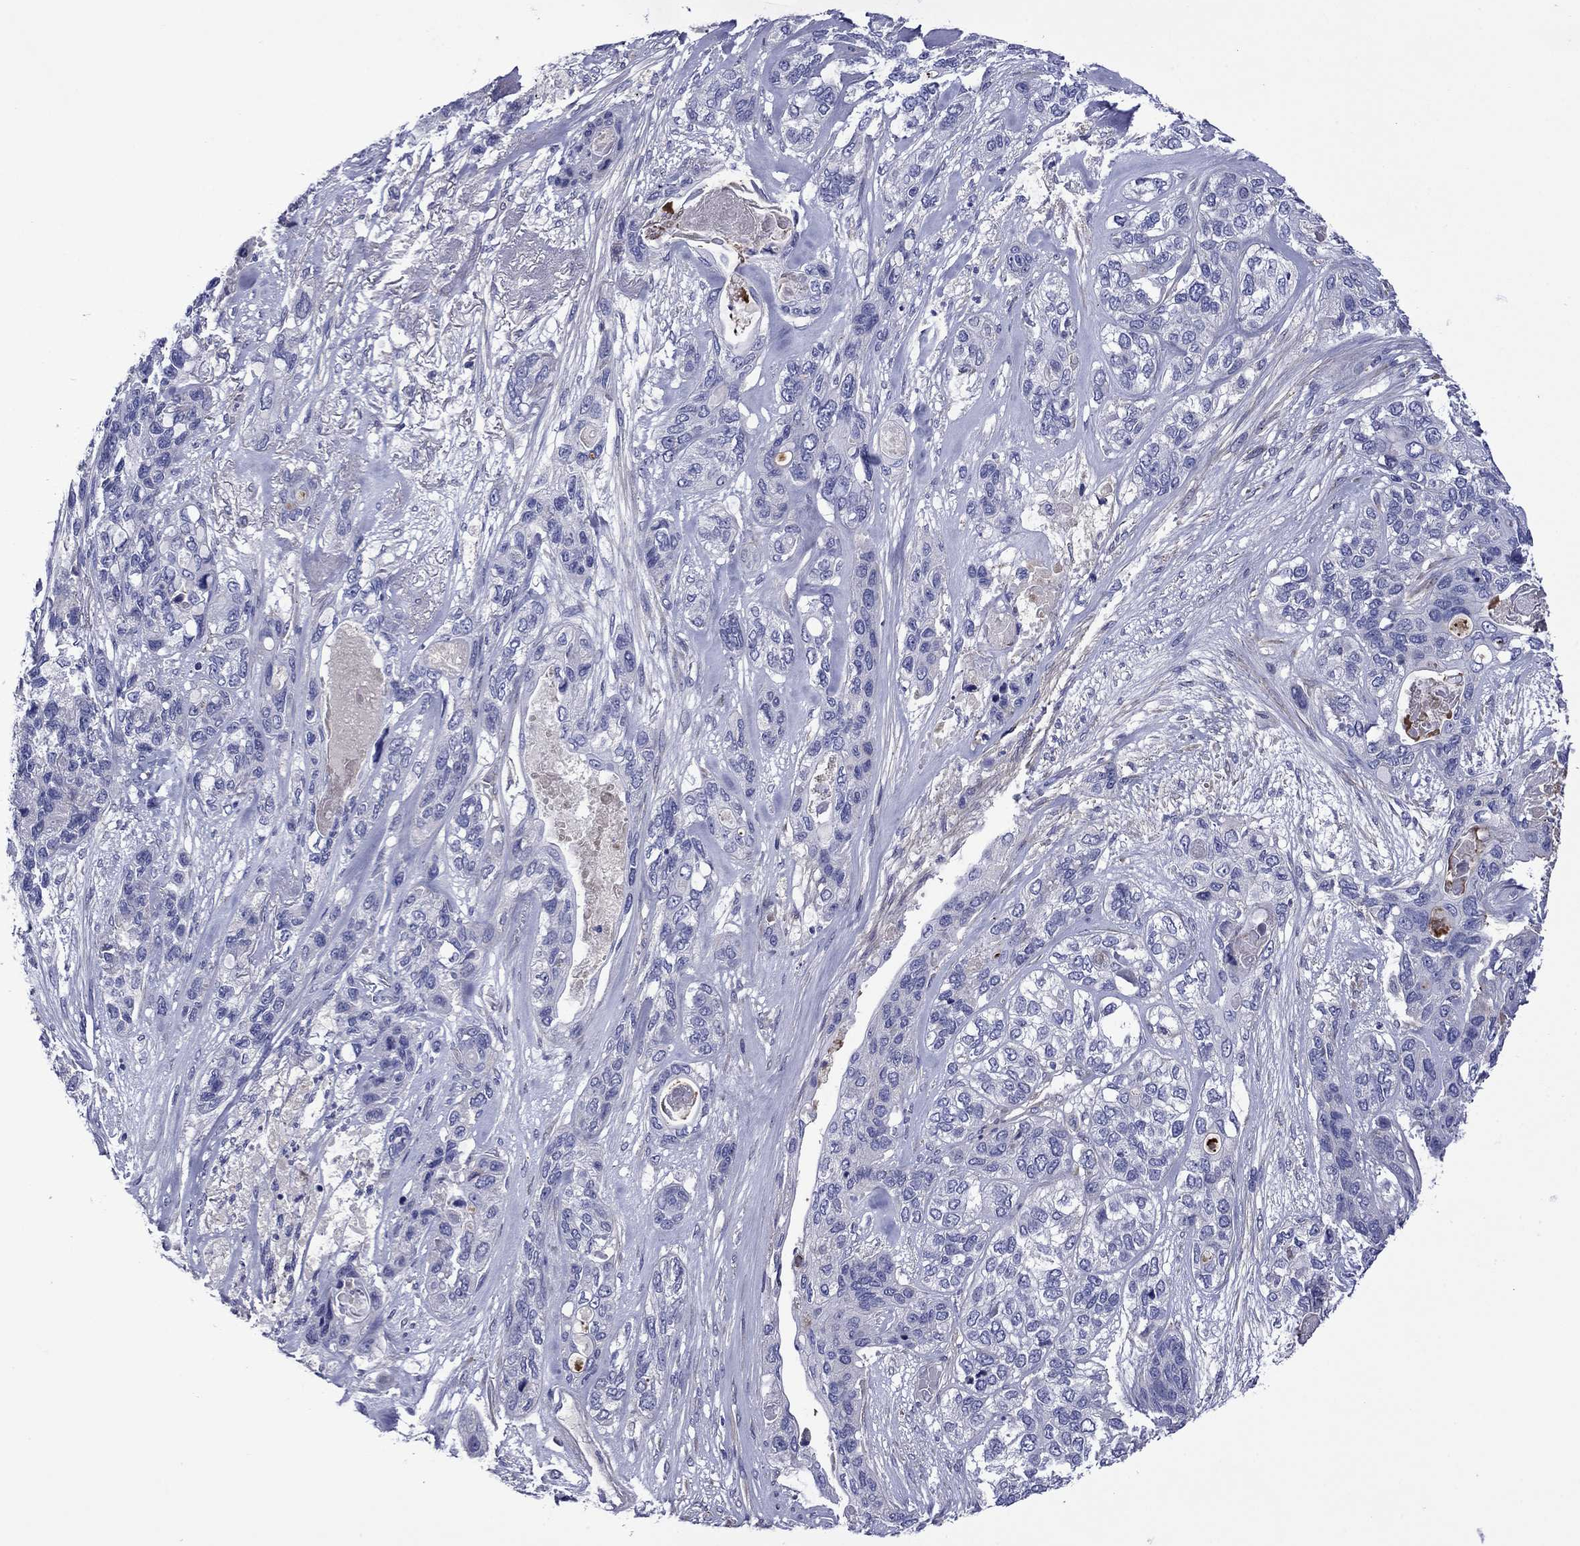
{"staining": {"intensity": "negative", "quantity": "none", "location": "none"}, "tissue": "lung cancer", "cell_type": "Tumor cells", "image_type": "cancer", "snomed": [{"axis": "morphology", "description": "Squamous cell carcinoma, NOS"}, {"axis": "topography", "description": "Lung"}], "caption": "Lung squamous cell carcinoma was stained to show a protein in brown. There is no significant expression in tumor cells.", "gene": "HSPG2", "patient": {"sex": "female", "age": 70}}